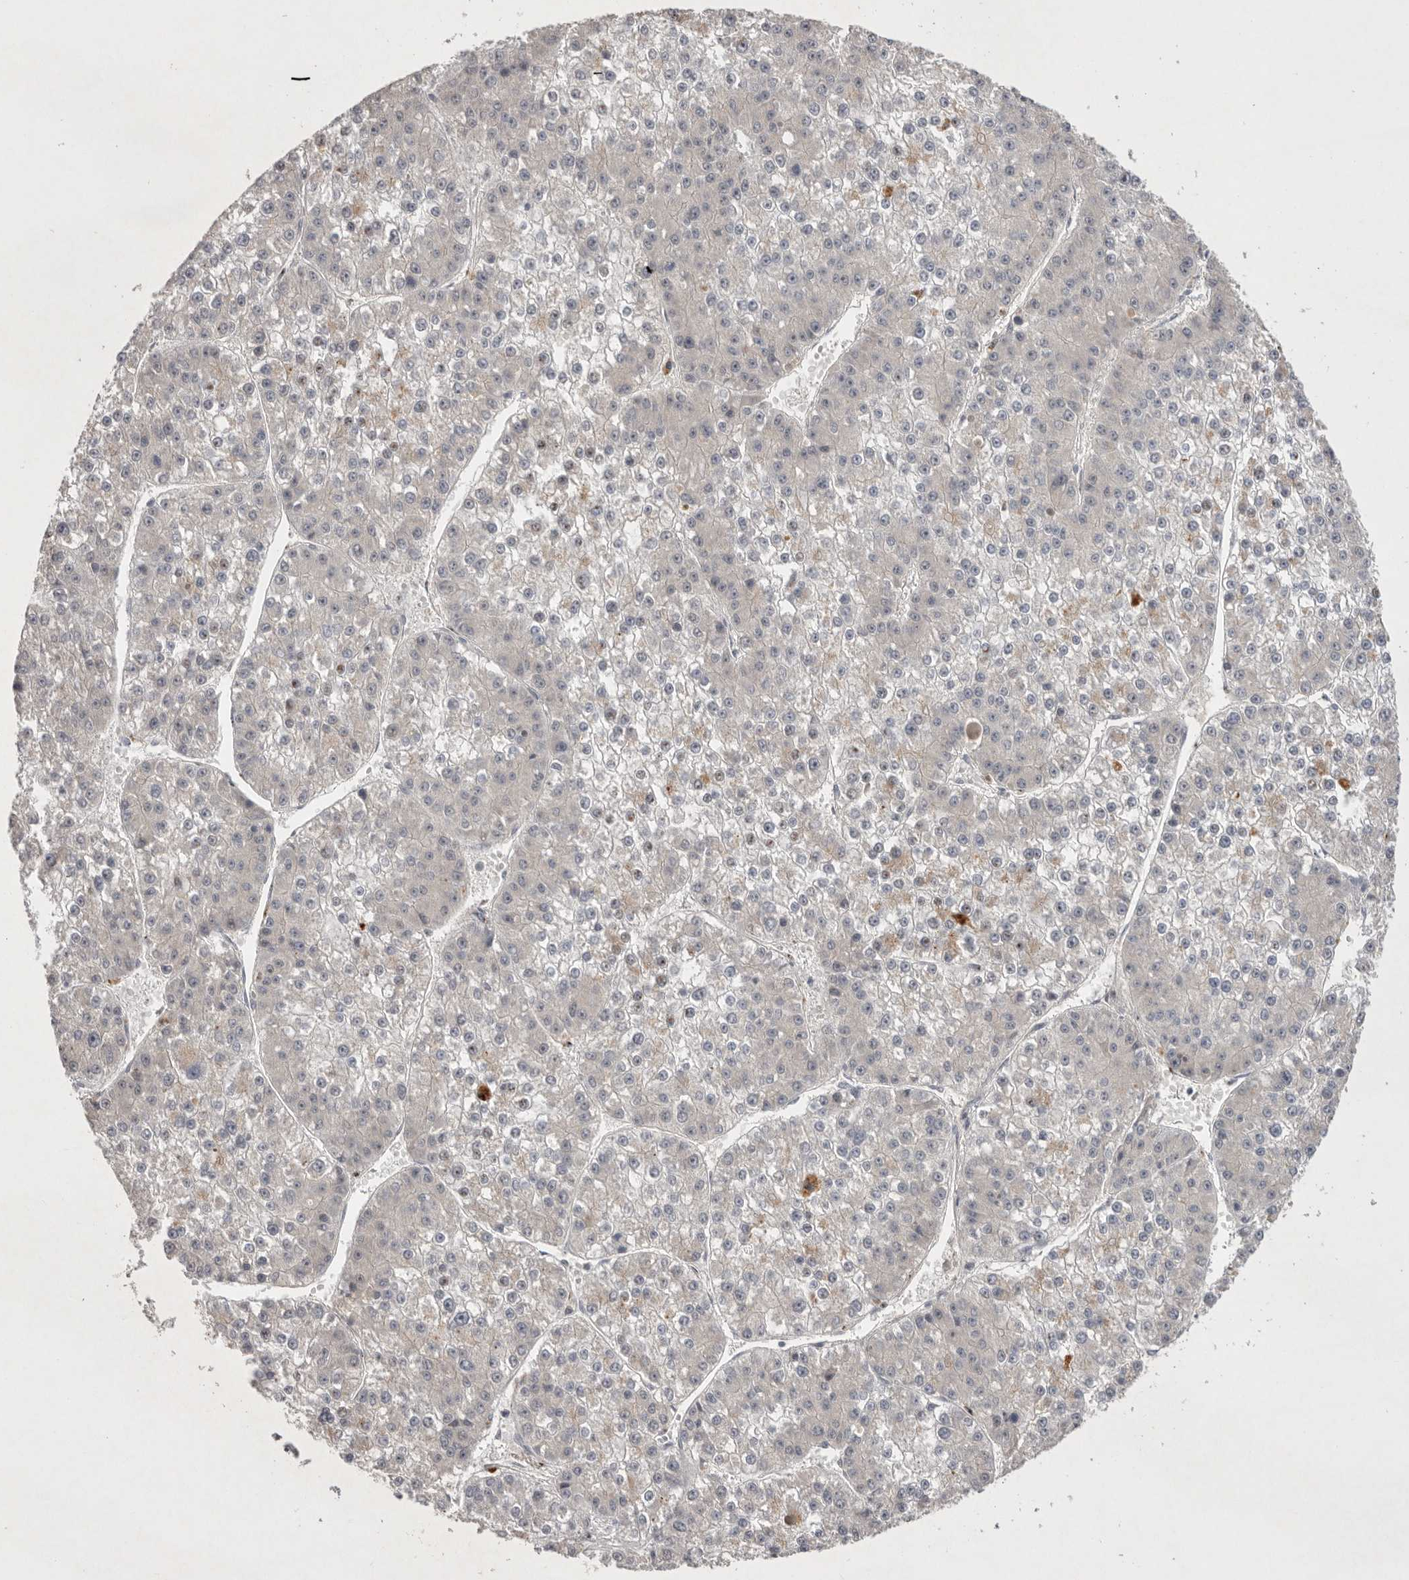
{"staining": {"intensity": "negative", "quantity": "none", "location": "none"}, "tissue": "liver cancer", "cell_type": "Tumor cells", "image_type": "cancer", "snomed": [{"axis": "morphology", "description": "Carcinoma, Hepatocellular, NOS"}, {"axis": "topography", "description": "Liver"}], "caption": "This micrograph is of hepatocellular carcinoma (liver) stained with IHC to label a protein in brown with the nuclei are counter-stained blue. There is no positivity in tumor cells.", "gene": "HUS1", "patient": {"sex": "female", "age": 73}}